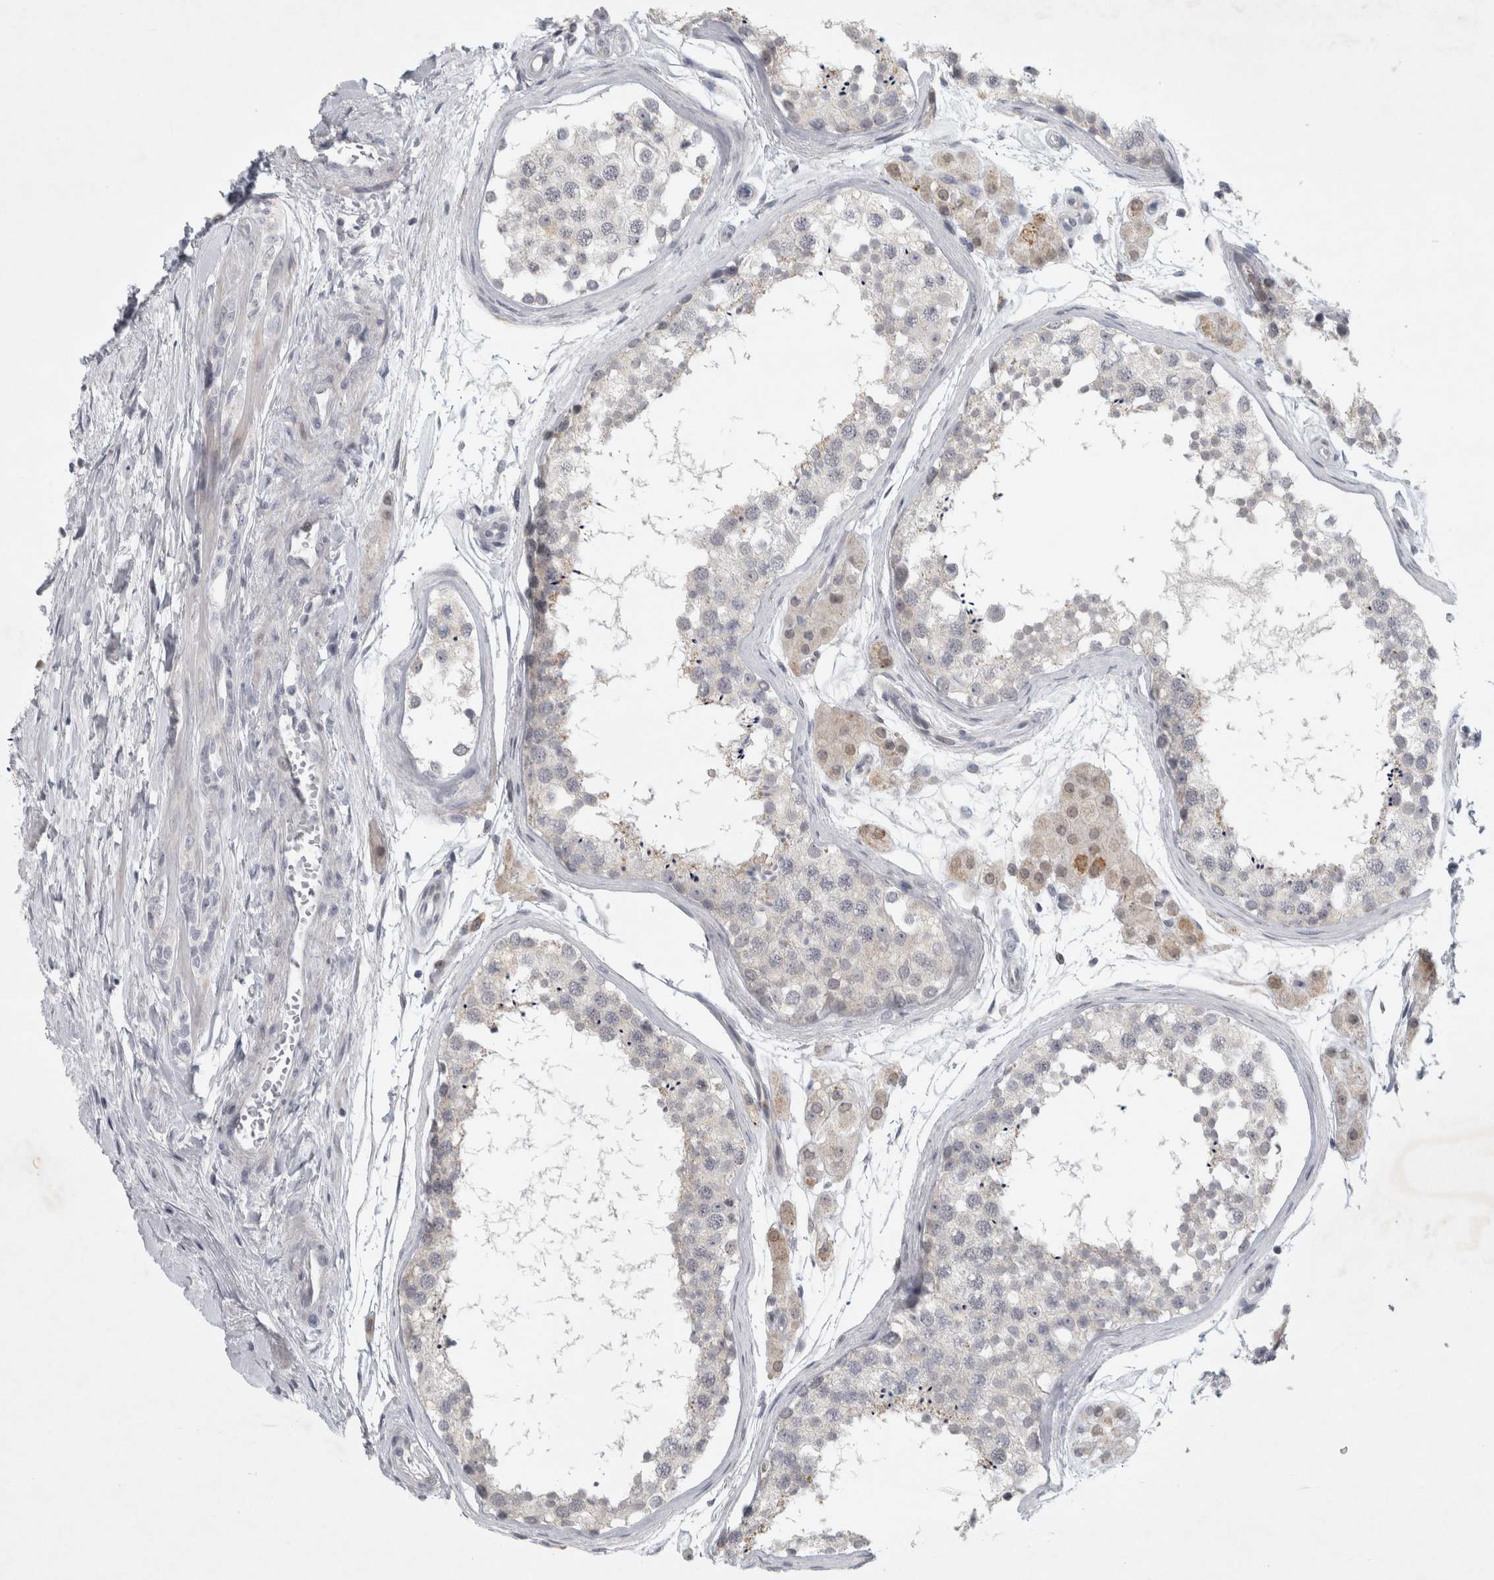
{"staining": {"intensity": "negative", "quantity": "none", "location": "none"}, "tissue": "testis", "cell_type": "Cells in seminiferous ducts", "image_type": "normal", "snomed": [{"axis": "morphology", "description": "Normal tissue, NOS"}, {"axis": "topography", "description": "Testis"}], "caption": "High magnification brightfield microscopy of benign testis stained with DAB (3,3'-diaminobenzidine) (brown) and counterstained with hematoxylin (blue): cells in seminiferous ducts show no significant staining.", "gene": "PTPRN2", "patient": {"sex": "male", "age": 56}}